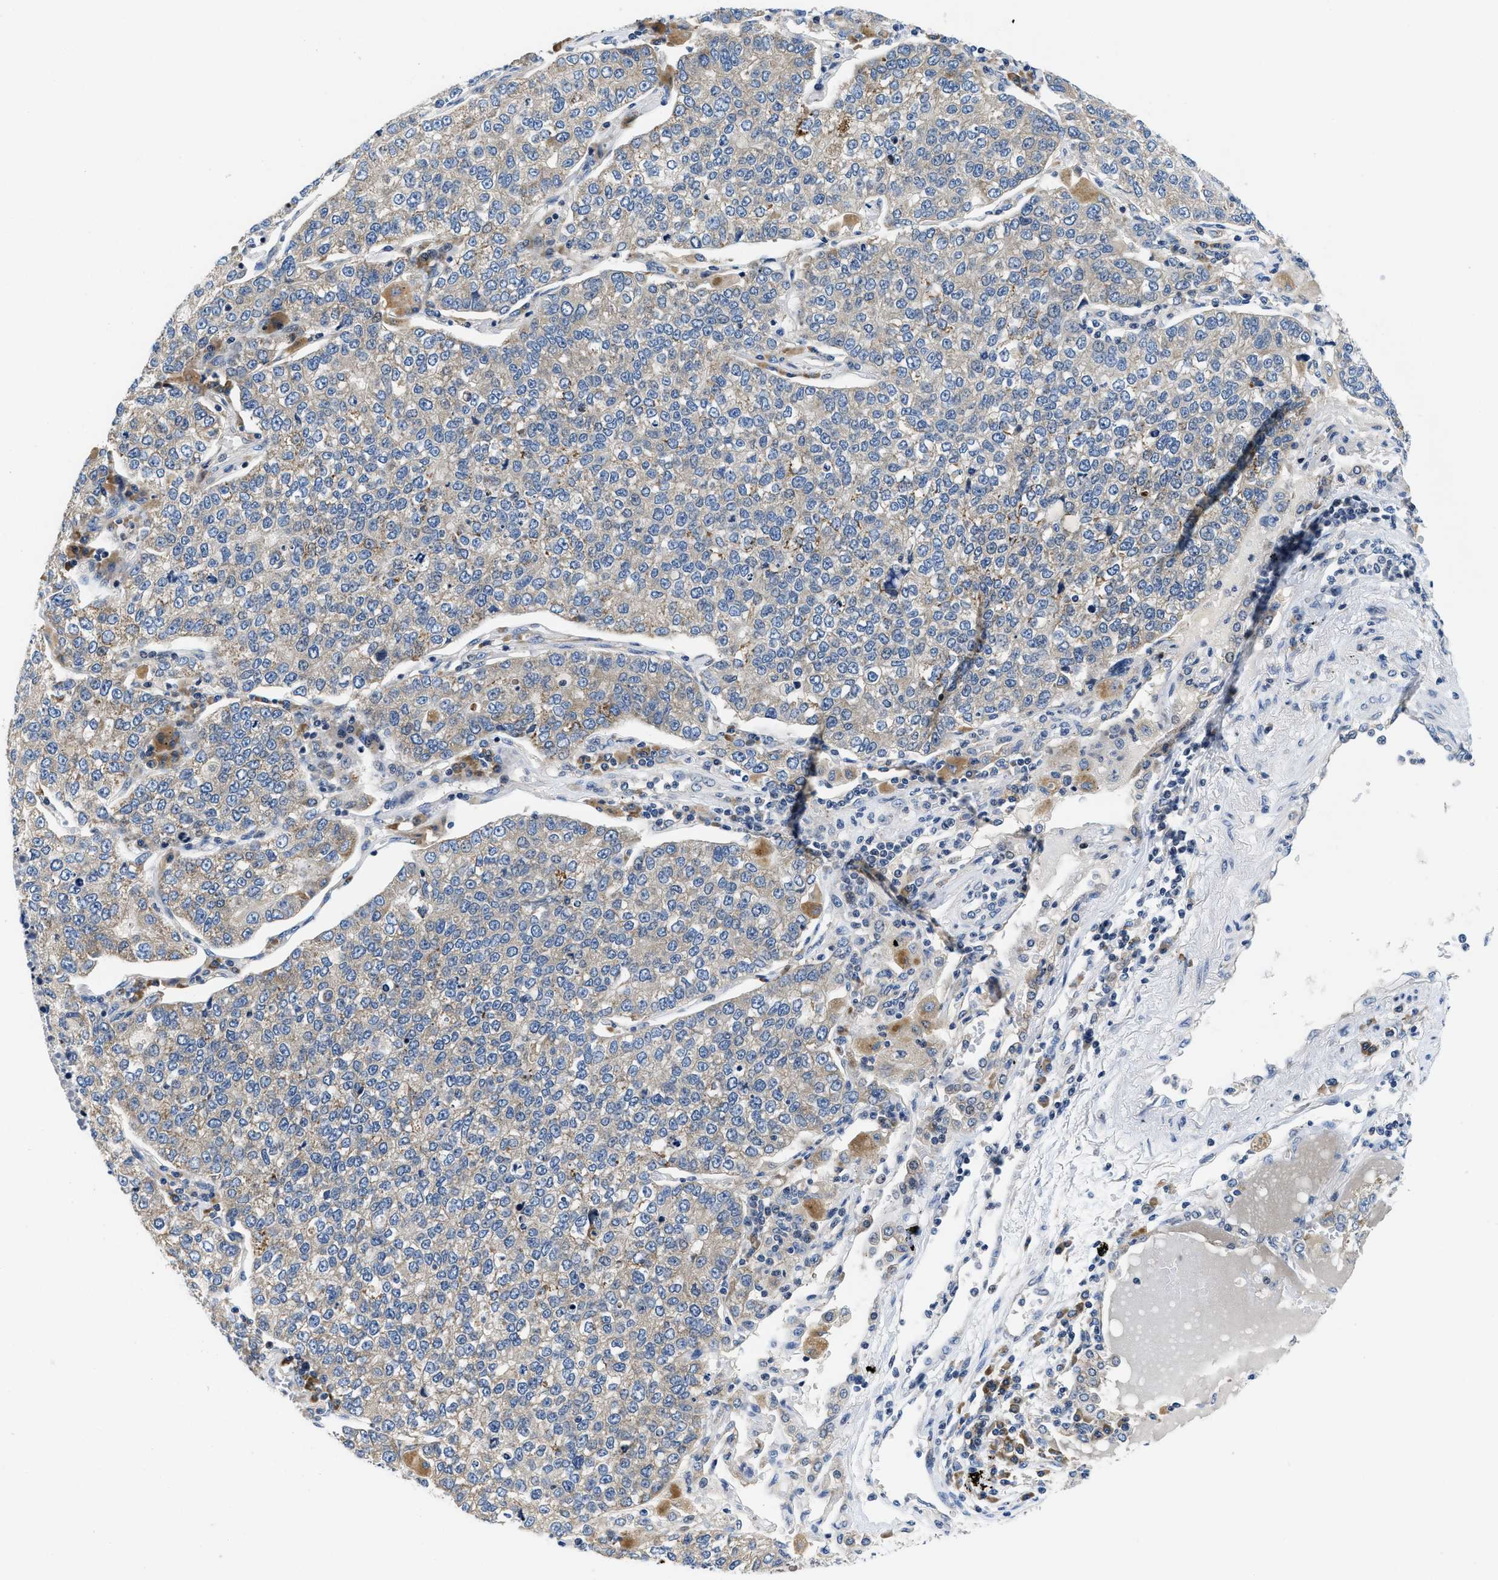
{"staining": {"intensity": "moderate", "quantity": "<25%", "location": "cytoplasmic/membranous"}, "tissue": "lung cancer", "cell_type": "Tumor cells", "image_type": "cancer", "snomed": [{"axis": "morphology", "description": "Adenocarcinoma, NOS"}, {"axis": "topography", "description": "Lung"}], "caption": "Immunohistochemical staining of lung cancer (adenocarcinoma) demonstrates low levels of moderate cytoplasmic/membranous protein positivity in approximately <25% of tumor cells.", "gene": "IKBKE", "patient": {"sex": "male", "age": 49}}